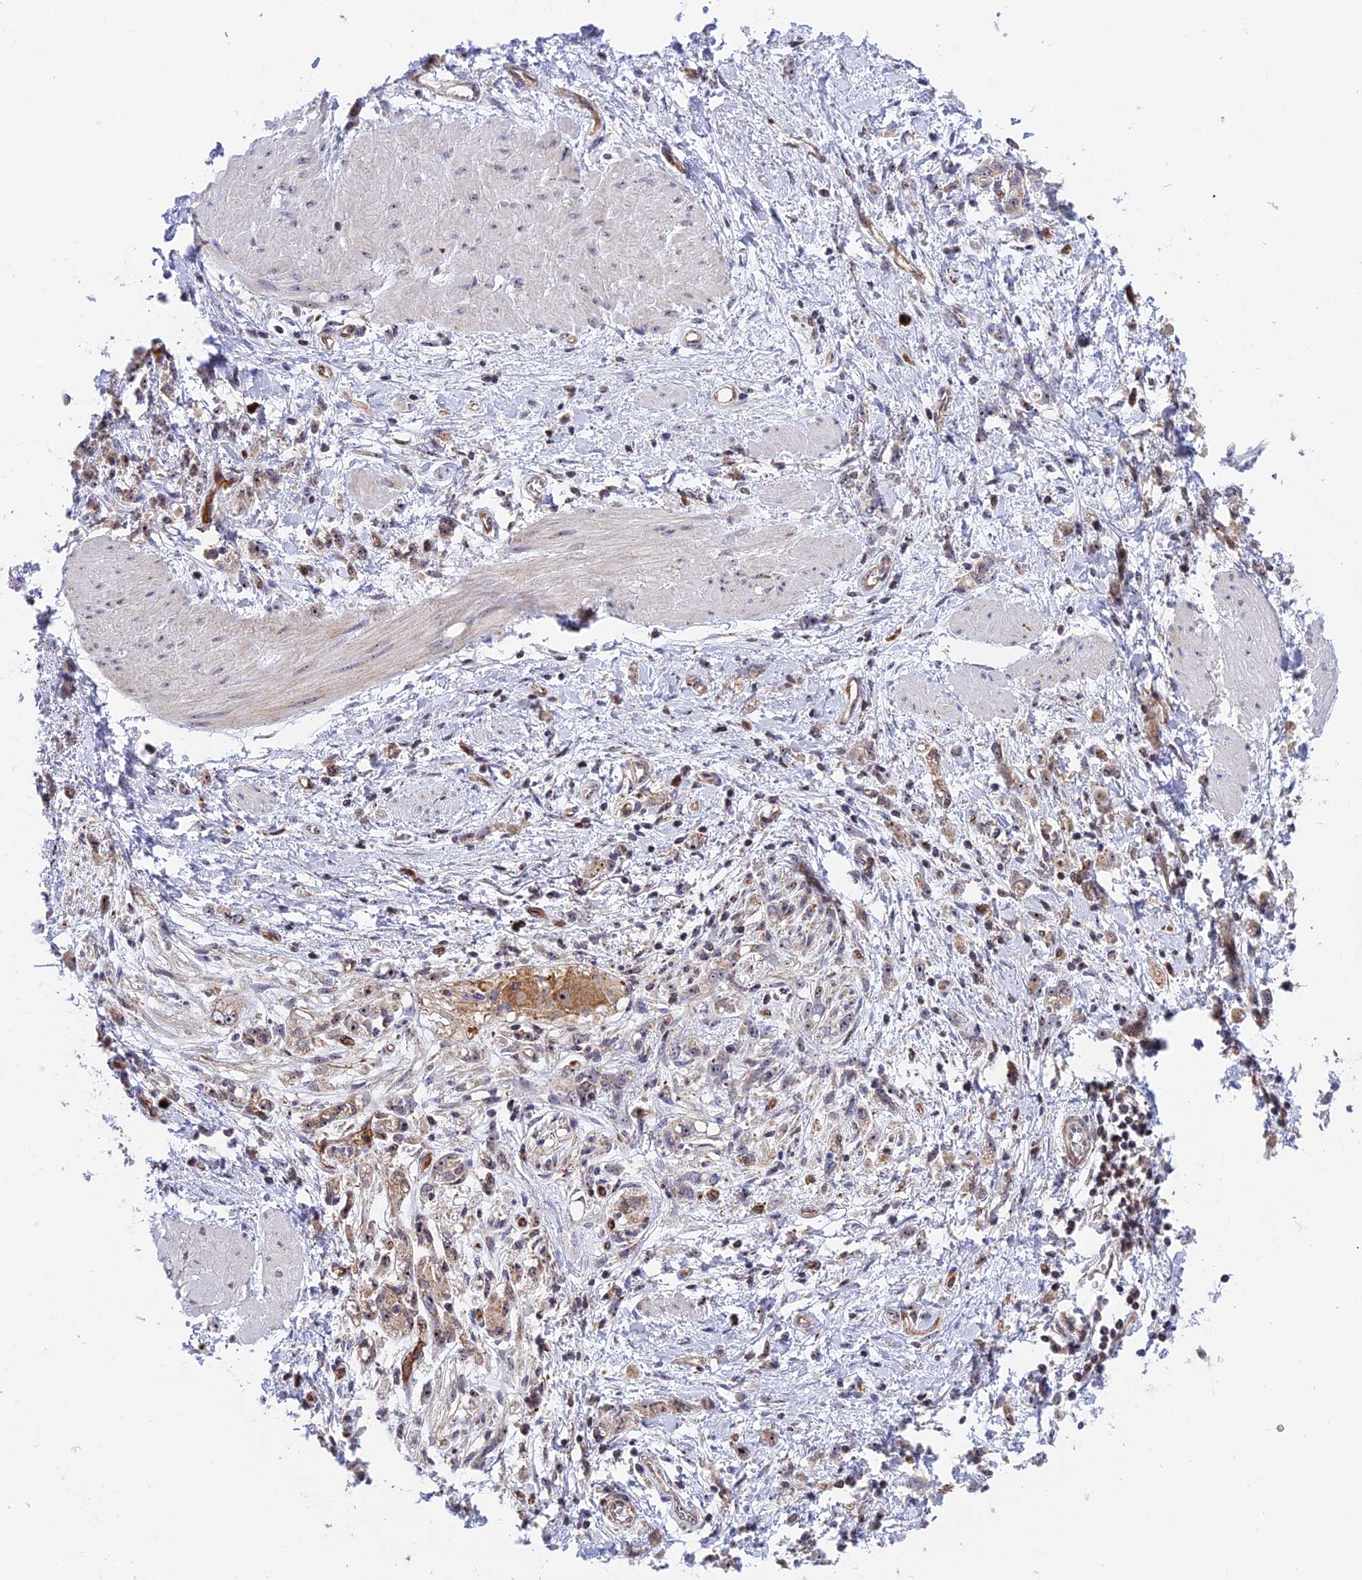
{"staining": {"intensity": "weak", "quantity": "<25%", "location": "cytoplasmic/membranous,nuclear"}, "tissue": "stomach cancer", "cell_type": "Tumor cells", "image_type": "cancer", "snomed": [{"axis": "morphology", "description": "Adenocarcinoma, NOS"}, {"axis": "topography", "description": "Stomach"}], "caption": "DAB immunohistochemical staining of human stomach cancer demonstrates no significant expression in tumor cells.", "gene": "MPND", "patient": {"sex": "female", "age": 76}}